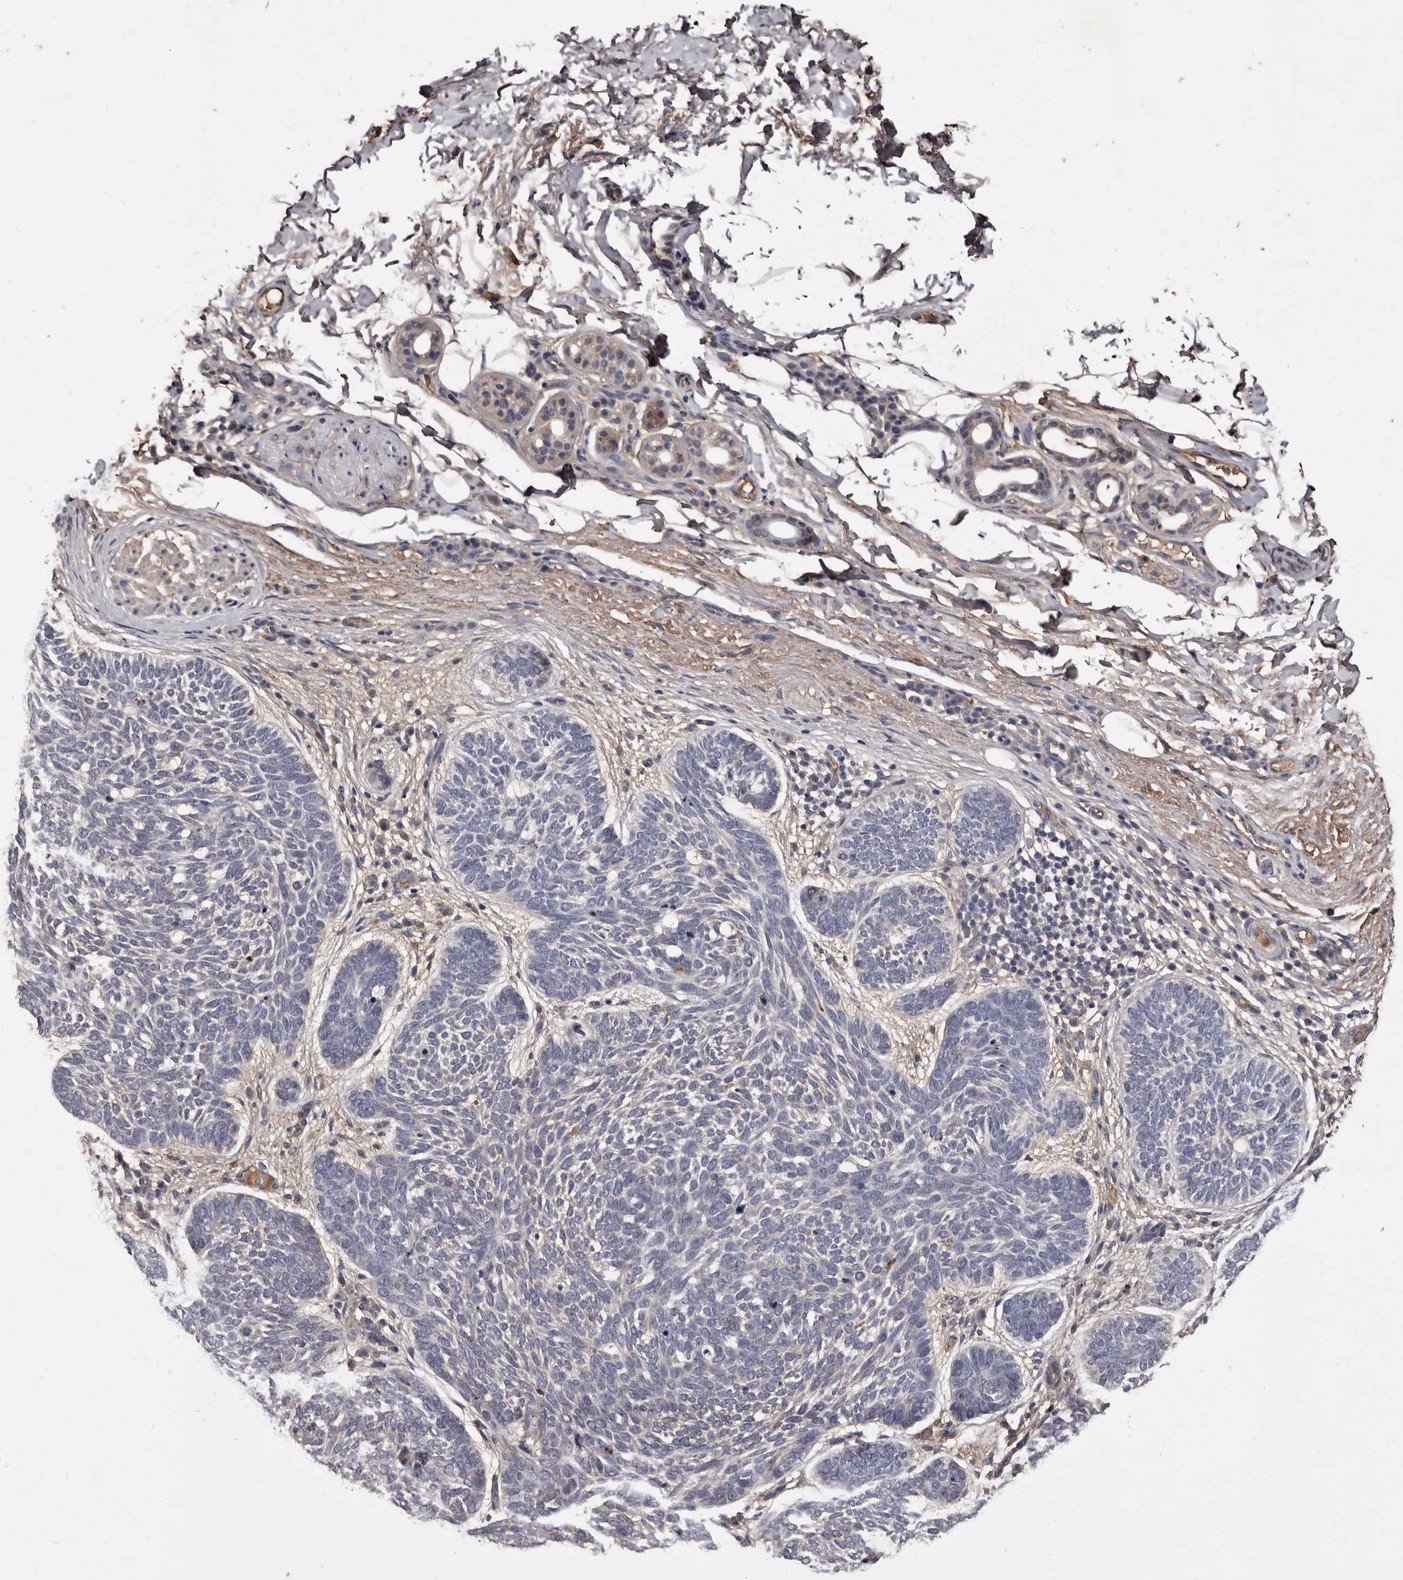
{"staining": {"intensity": "negative", "quantity": "none", "location": "none"}, "tissue": "skin cancer", "cell_type": "Tumor cells", "image_type": "cancer", "snomed": [{"axis": "morphology", "description": "Basal cell carcinoma"}, {"axis": "topography", "description": "Skin"}], "caption": "Histopathology image shows no protein positivity in tumor cells of skin basal cell carcinoma tissue.", "gene": "CYP1B1", "patient": {"sex": "female", "age": 85}}